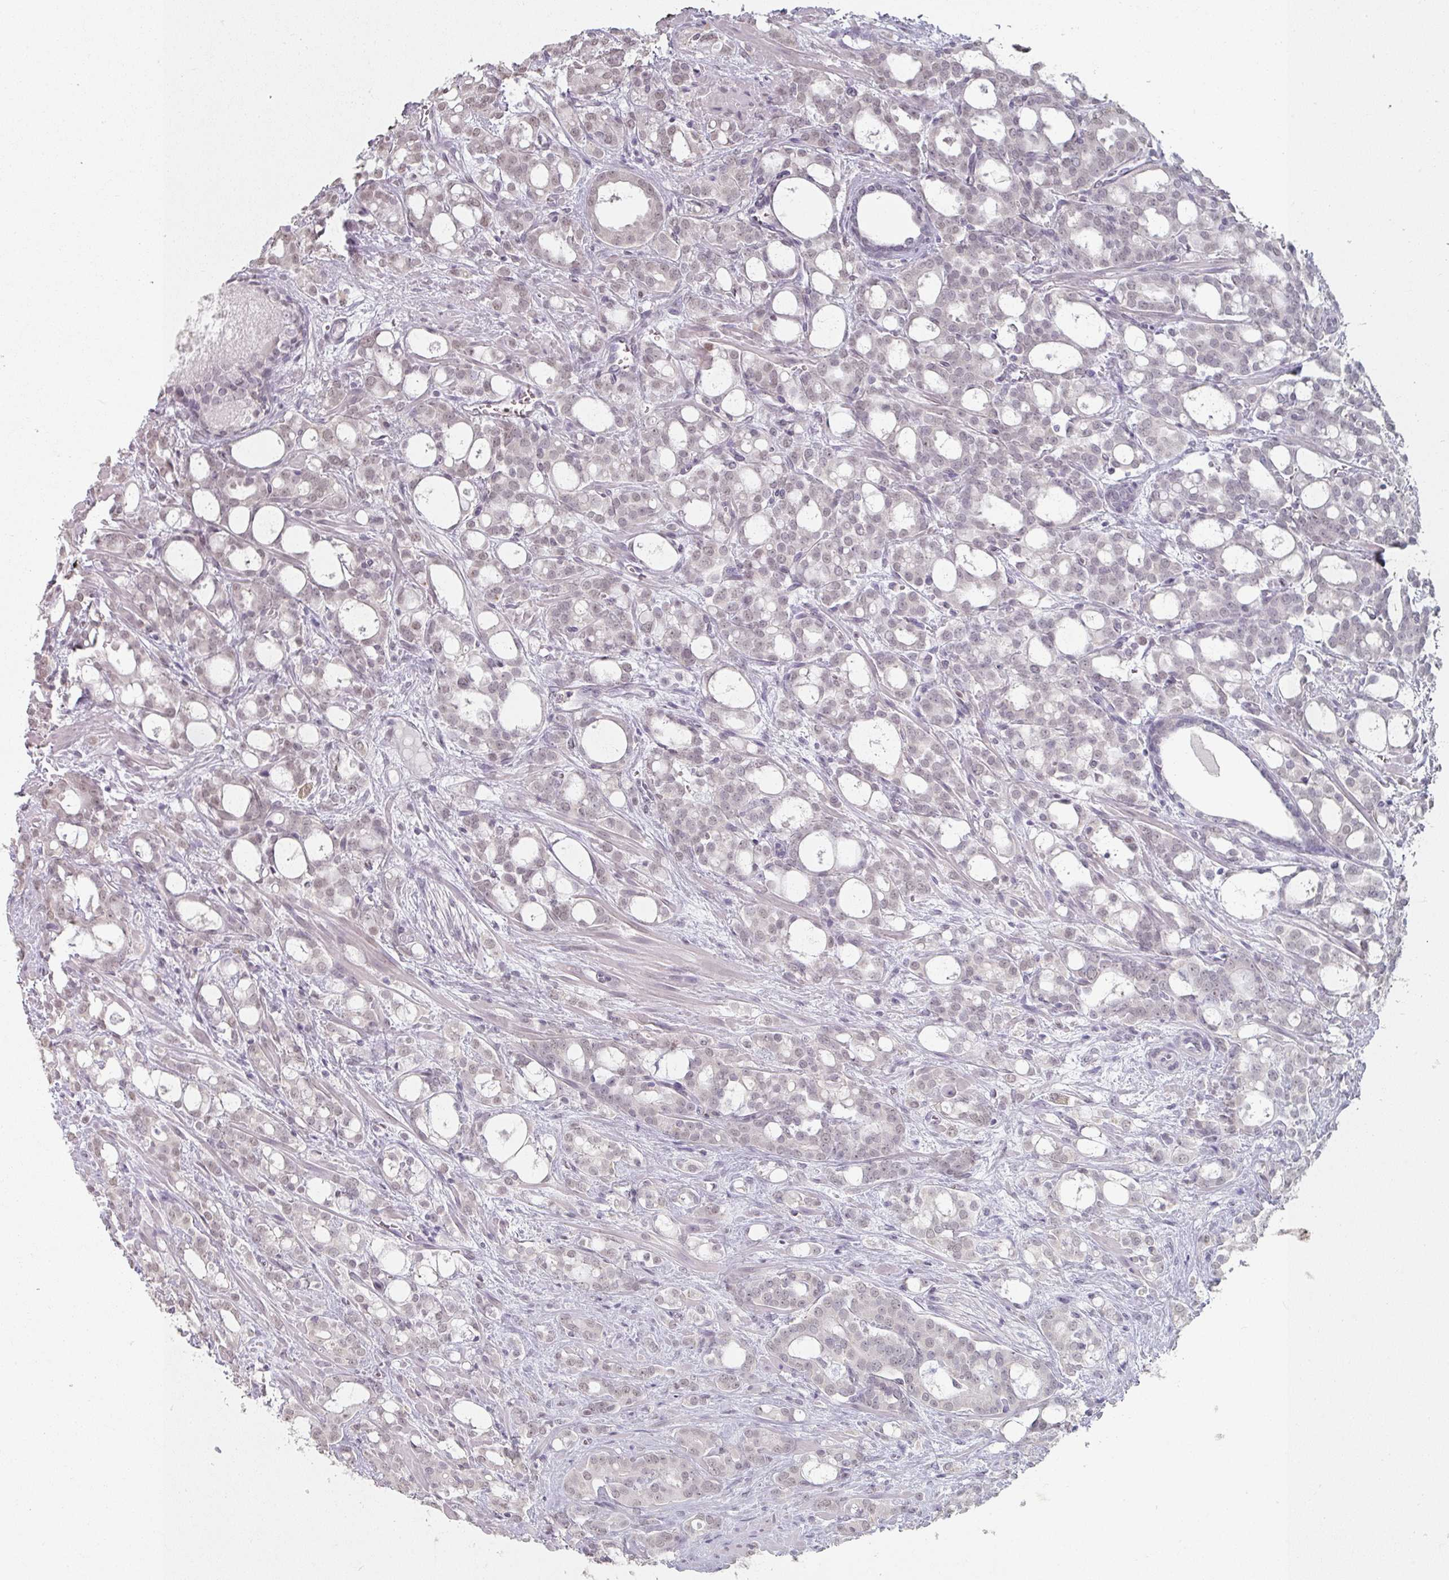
{"staining": {"intensity": "negative", "quantity": "none", "location": "none"}, "tissue": "prostate cancer", "cell_type": "Tumor cells", "image_type": "cancer", "snomed": [{"axis": "morphology", "description": "Adenocarcinoma, High grade"}, {"axis": "topography", "description": "Prostate"}], "caption": "Immunohistochemical staining of prostate cancer demonstrates no significant positivity in tumor cells. (Stains: DAB immunohistochemistry (IHC) with hematoxylin counter stain, Microscopy: brightfield microscopy at high magnification).", "gene": "SPRR1A", "patient": {"sex": "male", "age": 72}}